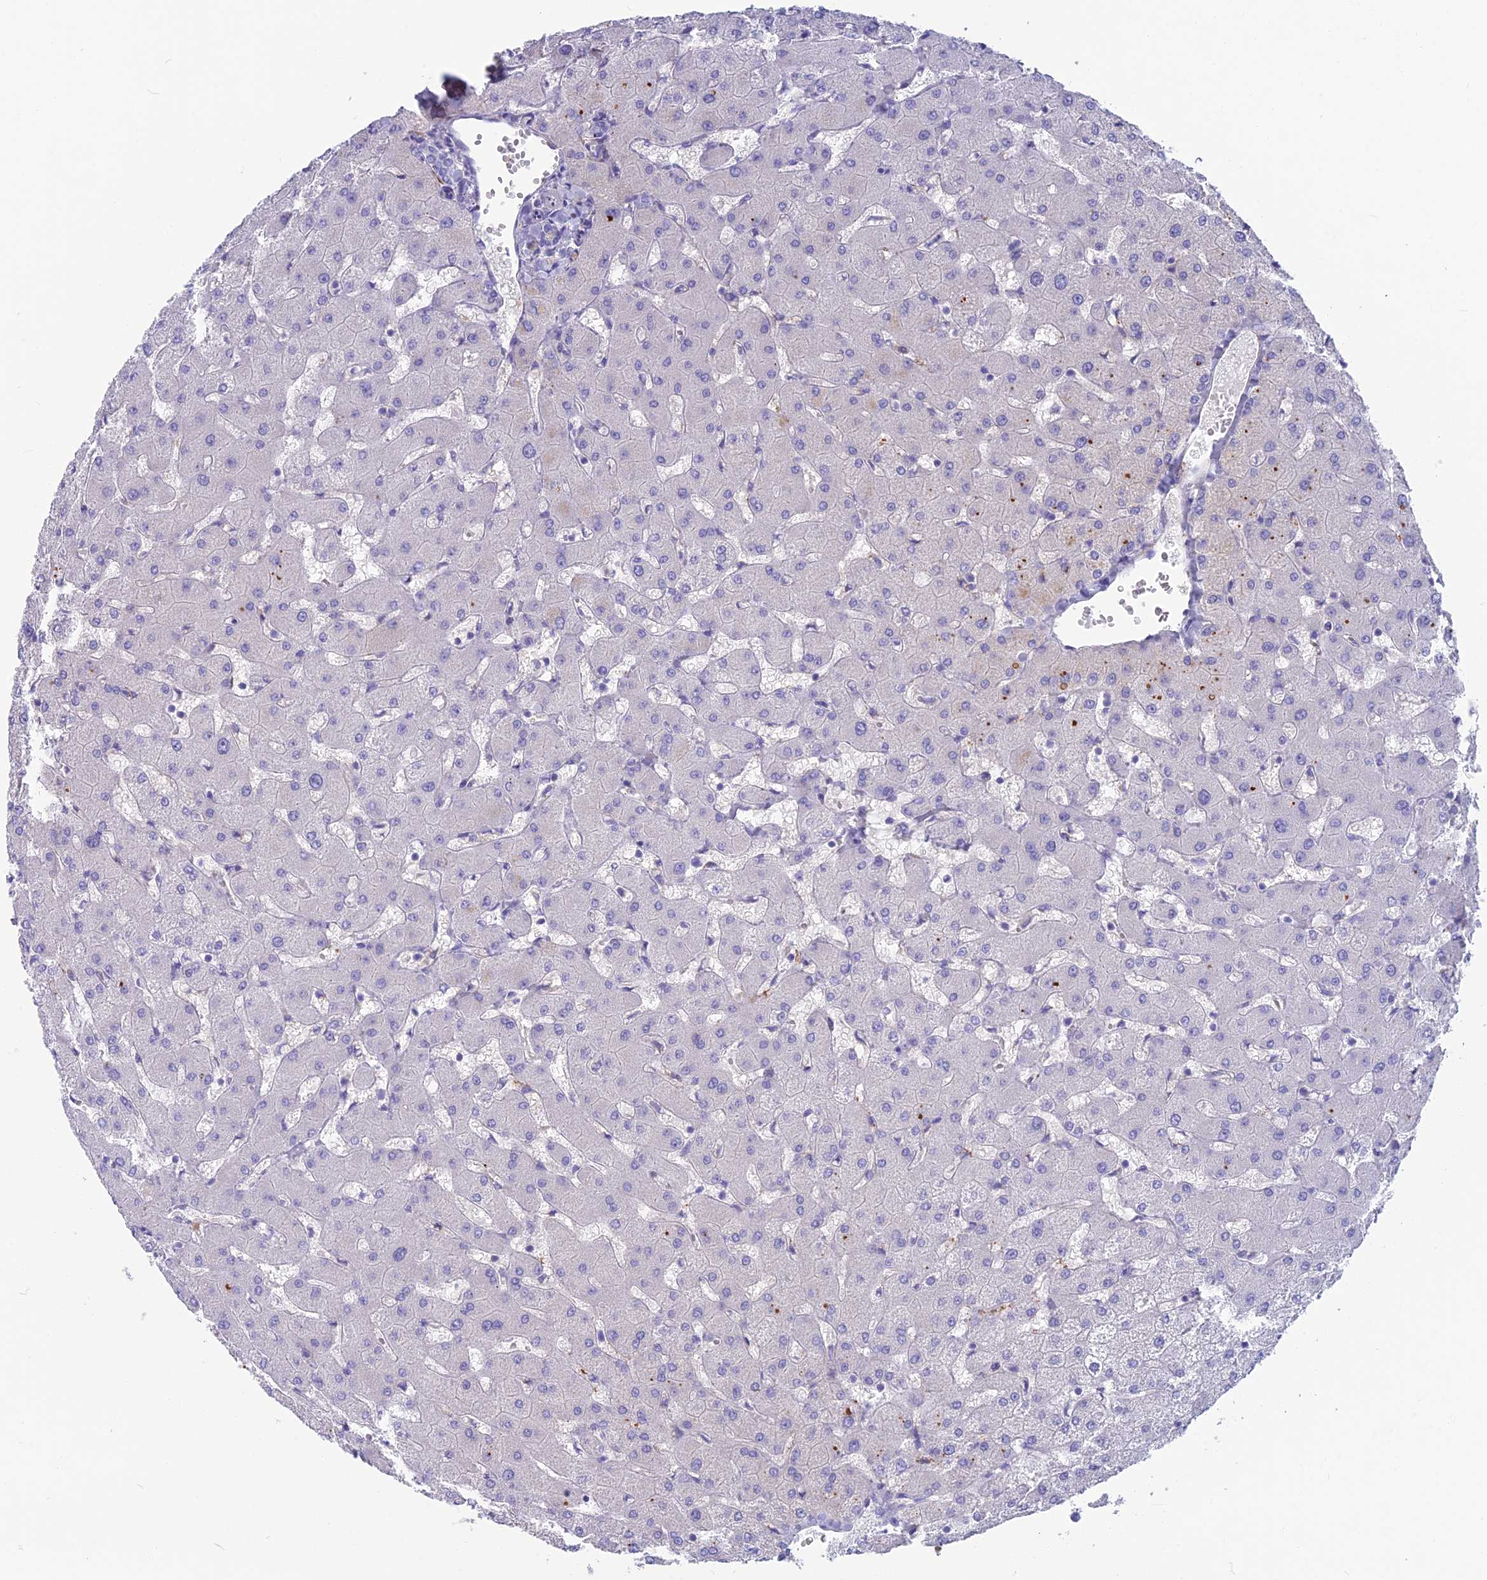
{"staining": {"intensity": "negative", "quantity": "none", "location": "none"}, "tissue": "liver", "cell_type": "Cholangiocytes", "image_type": "normal", "snomed": [{"axis": "morphology", "description": "Normal tissue, NOS"}, {"axis": "topography", "description": "Liver"}], "caption": "There is no significant staining in cholangiocytes of liver. (DAB IHC, high magnification).", "gene": "SNAP91", "patient": {"sex": "female", "age": 63}}